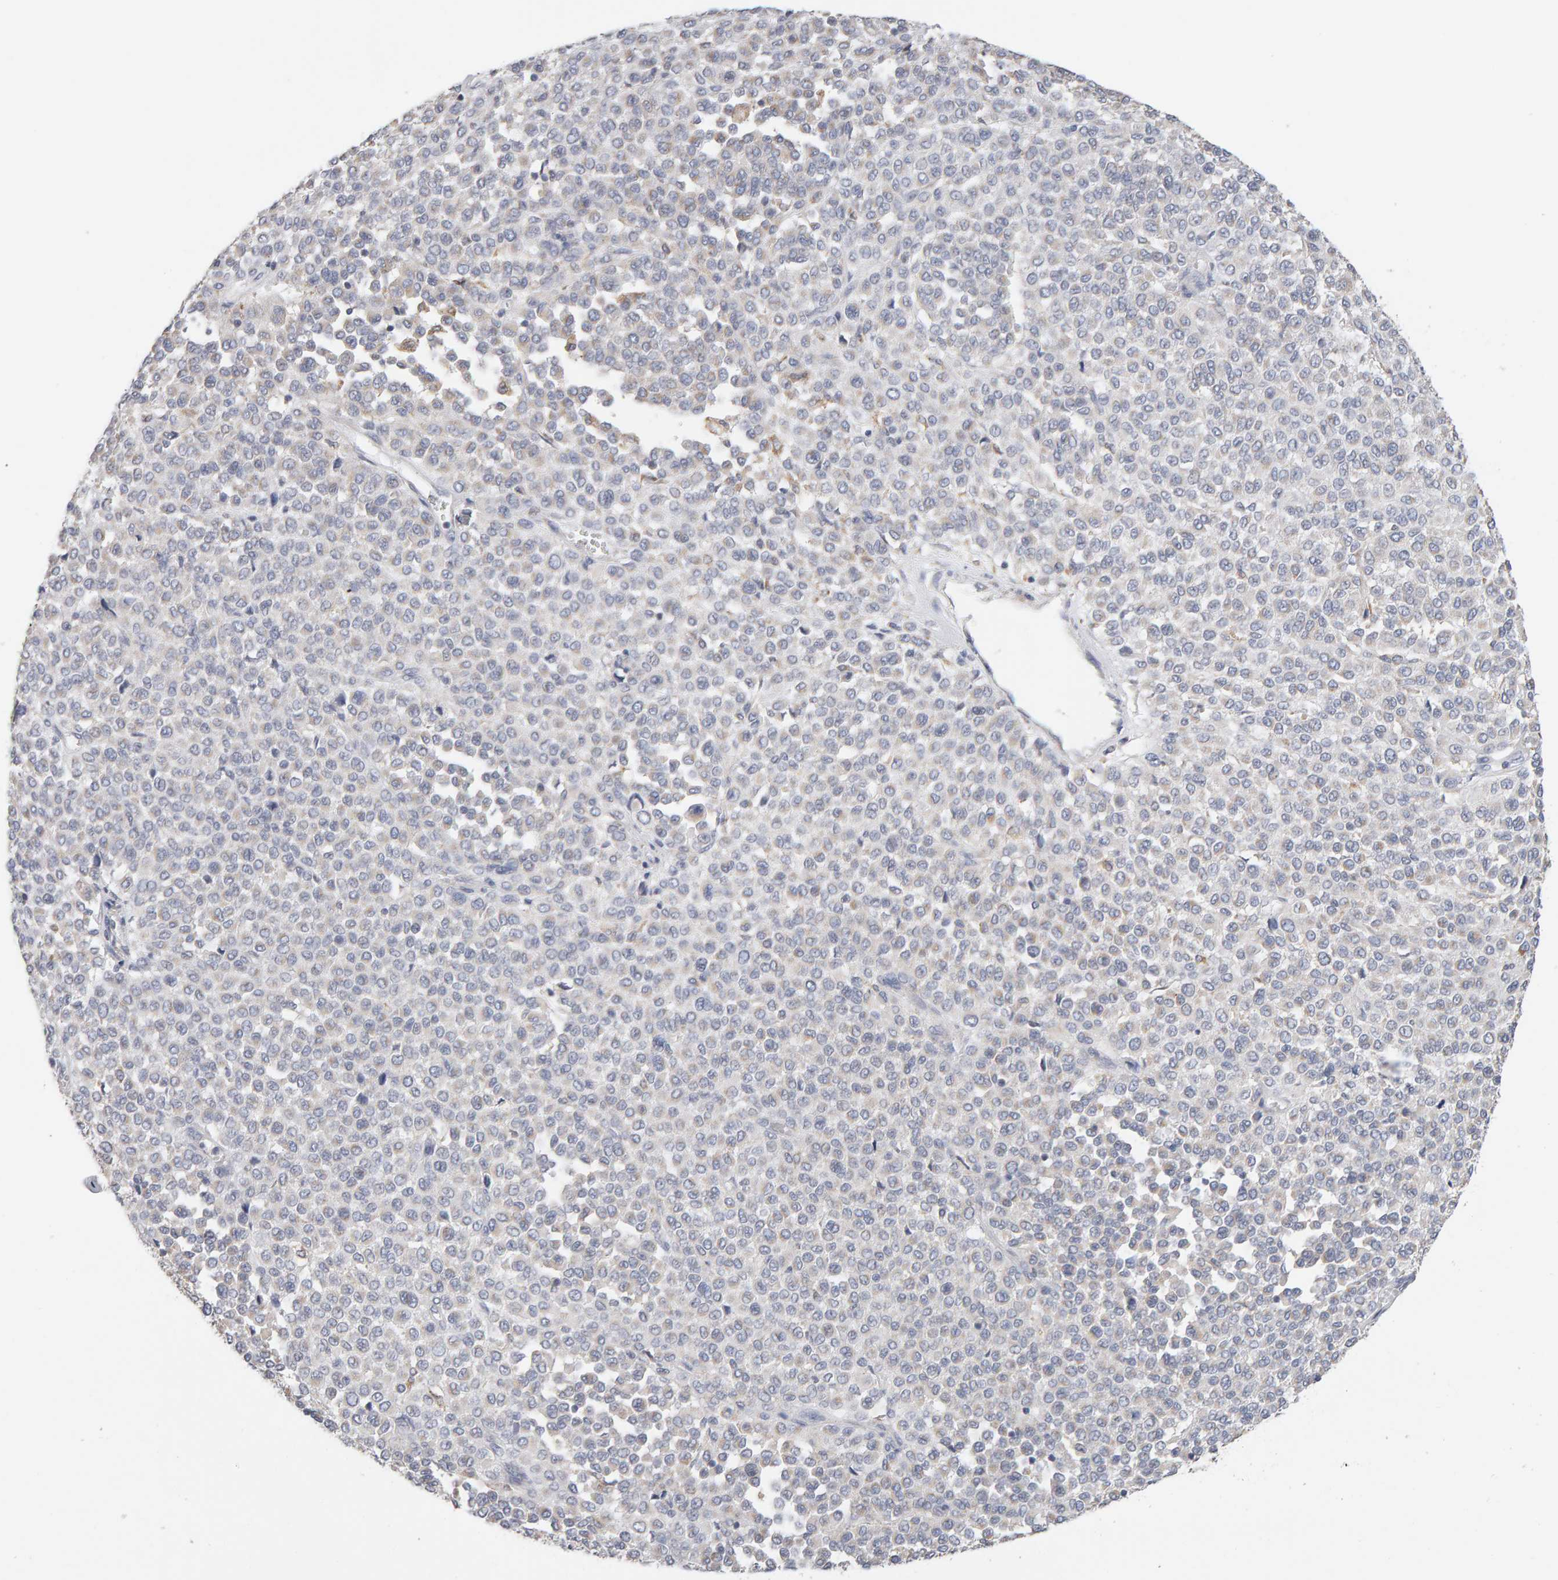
{"staining": {"intensity": "negative", "quantity": "none", "location": "none"}, "tissue": "melanoma", "cell_type": "Tumor cells", "image_type": "cancer", "snomed": [{"axis": "morphology", "description": "Malignant melanoma, Metastatic site"}, {"axis": "topography", "description": "Pancreas"}], "caption": "Melanoma was stained to show a protein in brown. There is no significant staining in tumor cells.", "gene": "SGPL1", "patient": {"sex": "female", "age": 30}}